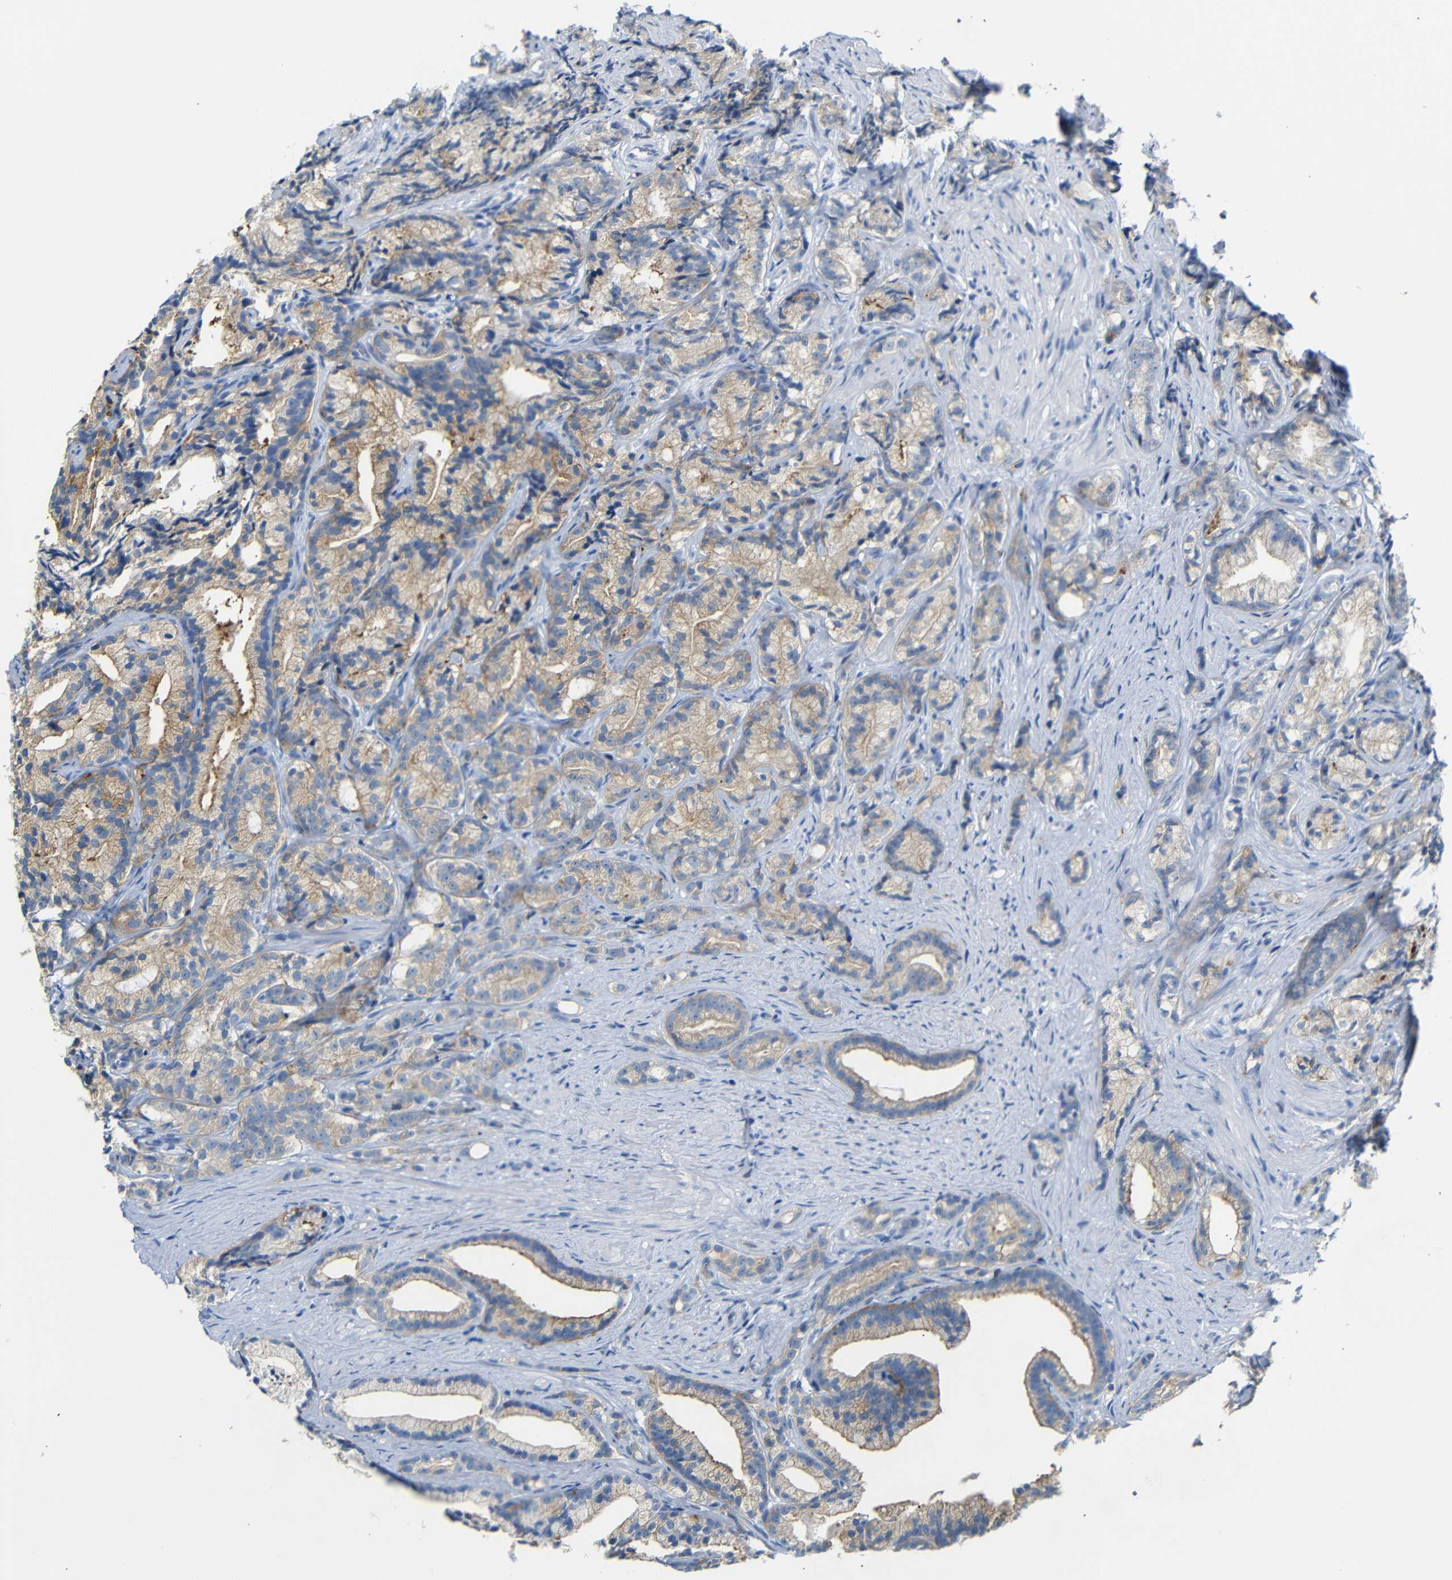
{"staining": {"intensity": "moderate", "quantity": "25%-75%", "location": "cytoplasmic/membranous"}, "tissue": "prostate cancer", "cell_type": "Tumor cells", "image_type": "cancer", "snomed": [{"axis": "morphology", "description": "Adenocarcinoma, Low grade"}, {"axis": "topography", "description": "Prostate"}], "caption": "Moderate cytoplasmic/membranous expression for a protein is present in approximately 25%-75% of tumor cells of prostate low-grade adenocarcinoma using immunohistochemistry.", "gene": "FCRL1", "patient": {"sex": "male", "age": 89}}